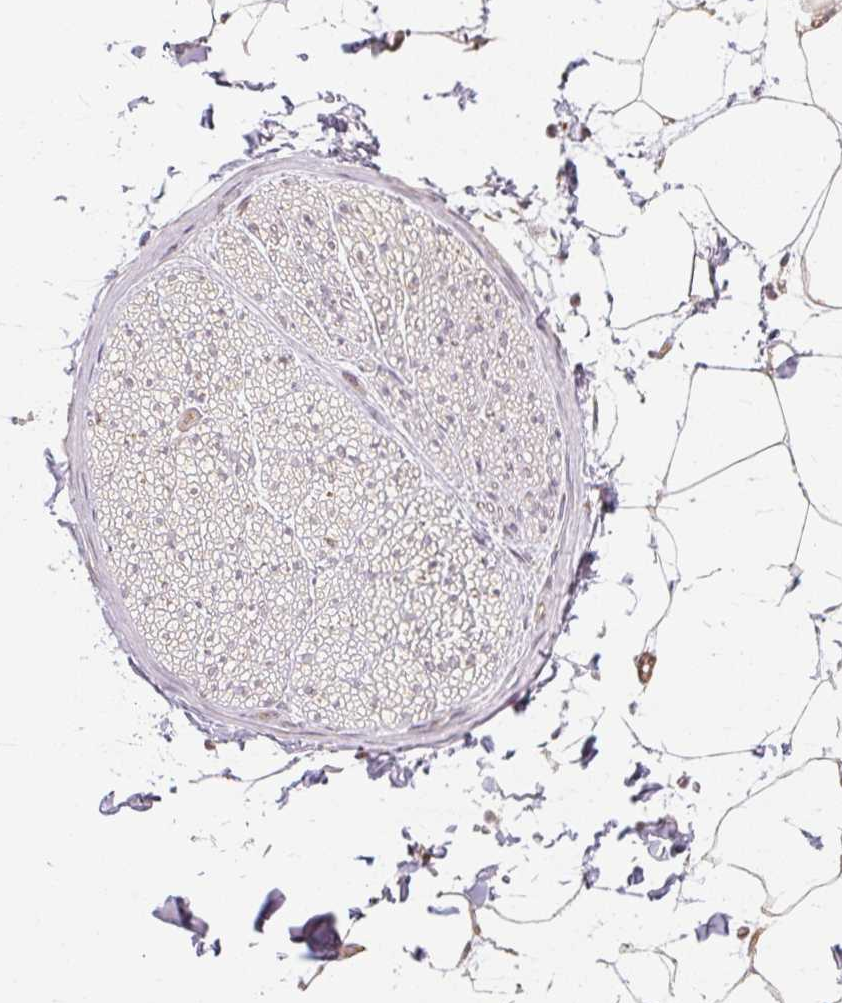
{"staining": {"intensity": "moderate", "quantity": "25%-75%", "location": "cytoplasmic/membranous"}, "tissue": "adipose tissue", "cell_type": "Adipocytes", "image_type": "normal", "snomed": [{"axis": "morphology", "description": "Normal tissue, NOS"}, {"axis": "topography", "description": "Adipose tissue"}, {"axis": "topography", "description": "Vascular tissue"}, {"axis": "topography", "description": "Rectum"}, {"axis": "topography", "description": "Peripheral nerve tissue"}], "caption": "Adipose tissue stained with immunohistochemistry (IHC) exhibits moderate cytoplasmic/membranous expression in about 25%-75% of adipocytes. (DAB (3,3'-diaminobenzidine) IHC, brown staining for protein, blue staining for nuclei).", "gene": "RB1CC1", "patient": {"sex": "female", "age": 69}}